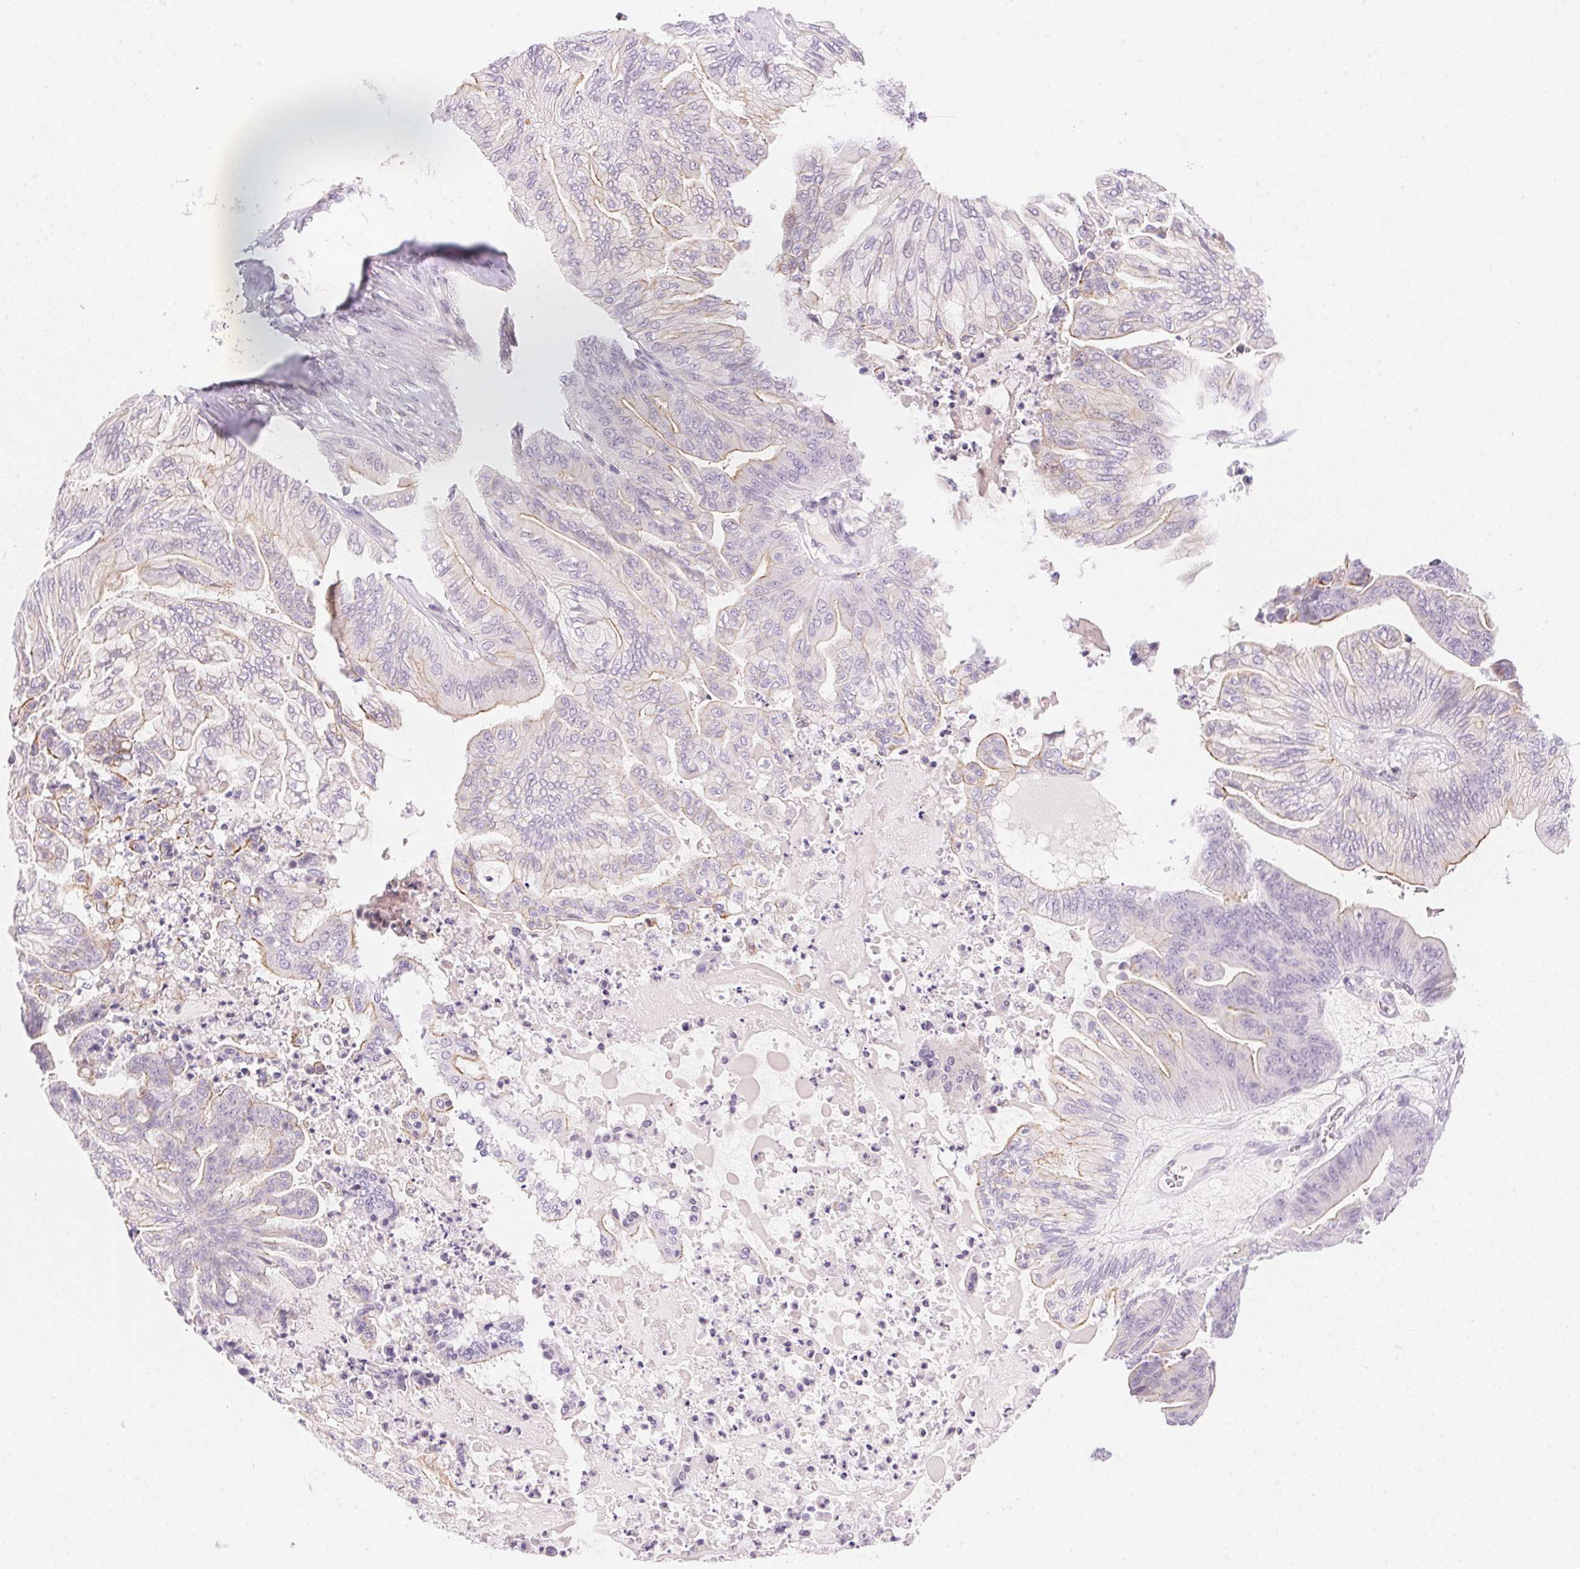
{"staining": {"intensity": "weak", "quantity": "<25%", "location": "cytoplasmic/membranous"}, "tissue": "ovarian cancer", "cell_type": "Tumor cells", "image_type": "cancer", "snomed": [{"axis": "morphology", "description": "Cystadenocarcinoma, mucinous, NOS"}, {"axis": "topography", "description": "Ovary"}], "caption": "Protein analysis of mucinous cystadenocarcinoma (ovarian) reveals no significant positivity in tumor cells. (Brightfield microscopy of DAB IHC at high magnification).", "gene": "TEKT1", "patient": {"sex": "female", "age": 67}}